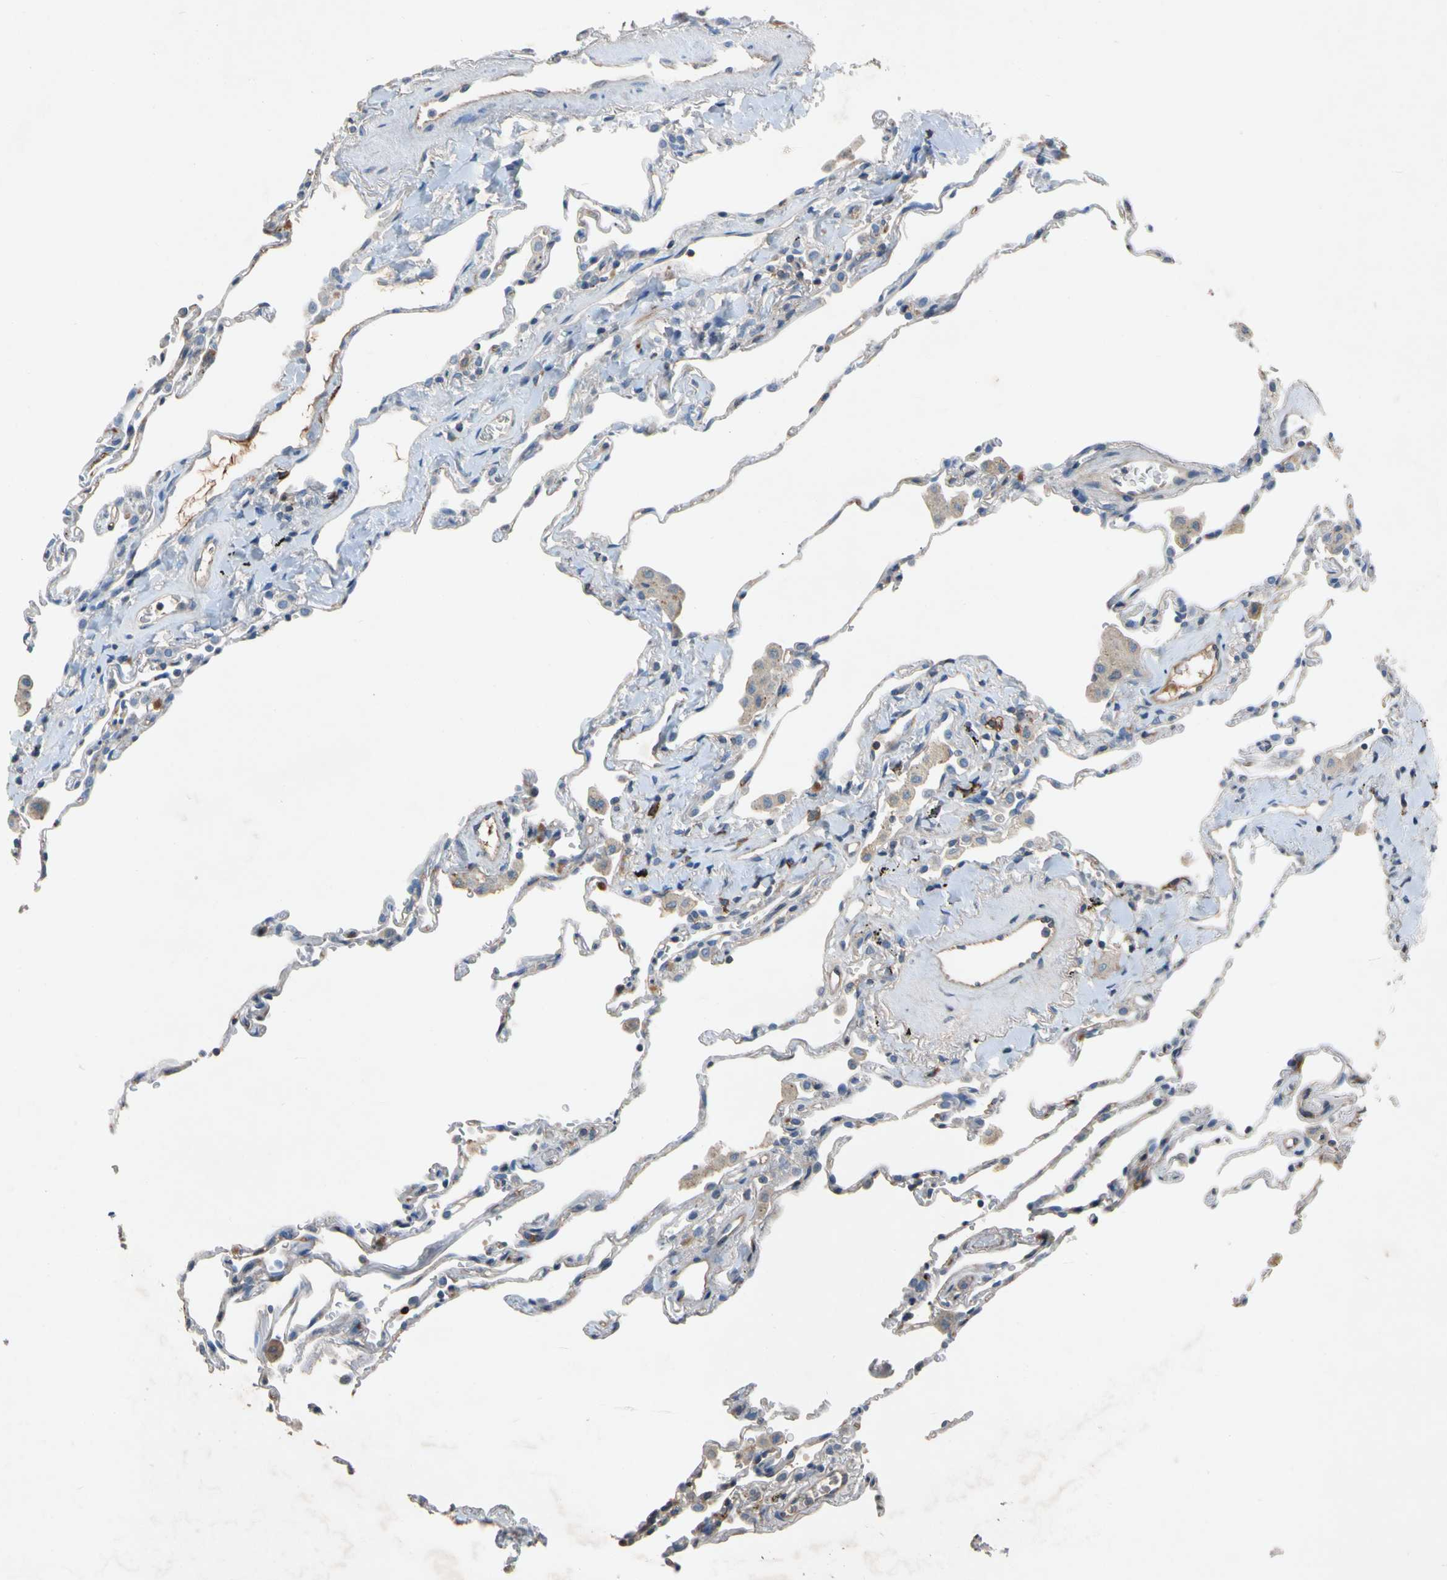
{"staining": {"intensity": "weak", "quantity": "<25%", "location": "cytoplasmic/membranous"}, "tissue": "lung", "cell_type": "Alveolar cells", "image_type": "normal", "snomed": [{"axis": "morphology", "description": "Normal tissue, NOS"}, {"axis": "topography", "description": "Lung"}], "caption": "The image exhibits no staining of alveolar cells in unremarkable lung.", "gene": "NDFIP2", "patient": {"sex": "male", "age": 59}}